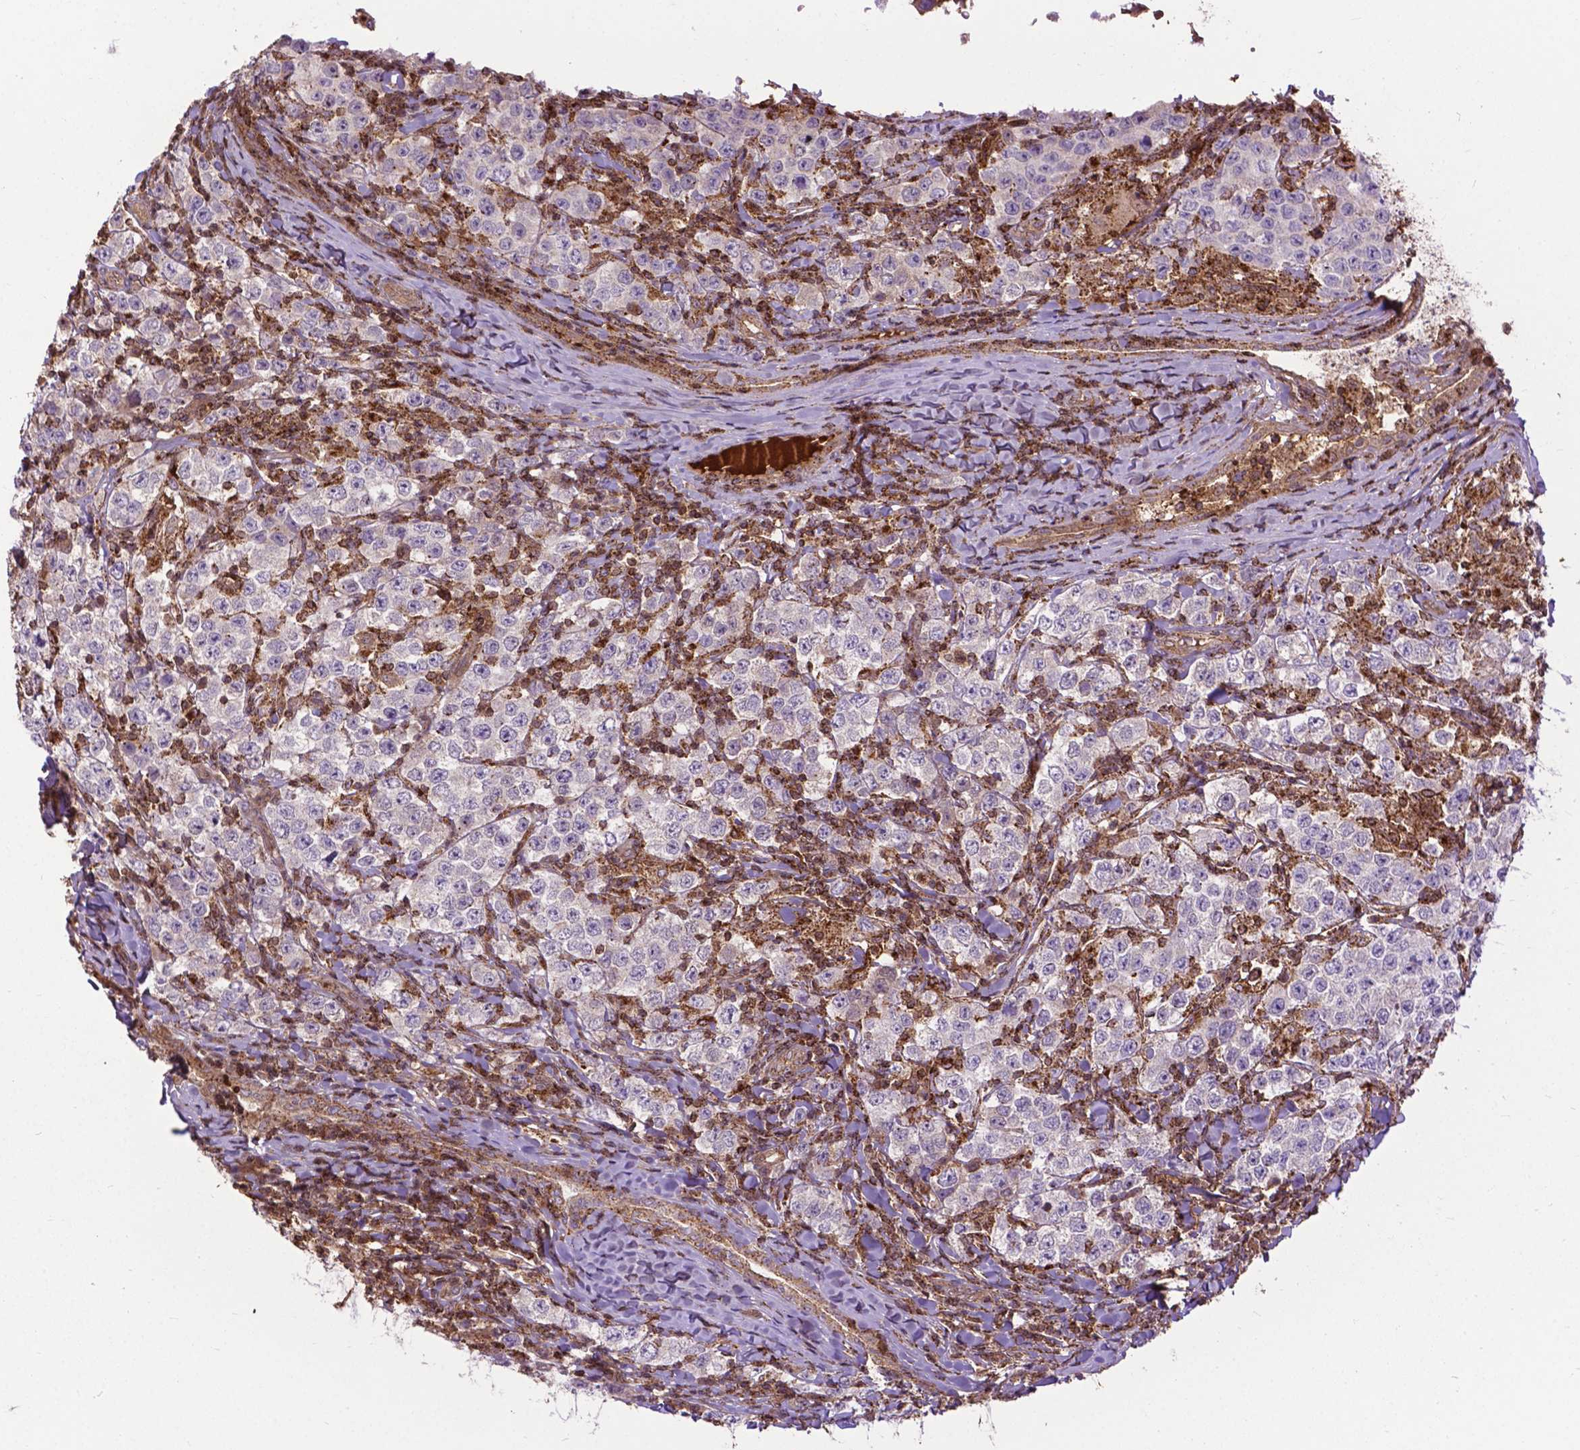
{"staining": {"intensity": "negative", "quantity": "none", "location": "none"}, "tissue": "testis cancer", "cell_type": "Tumor cells", "image_type": "cancer", "snomed": [{"axis": "morphology", "description": "Seminoma, NOS"}, {"axis": "morphology", "description": "Carcinoma, Embryonal, NOS"}, {"axis": "topography", "description": "Testis"}], "caption": "Photomicrograph shows no significant protein positivity in tumor cells of testis cancer (seminoma).", "gene": "CHMP4A", "patient": {"sex": "male", "age": 41}}